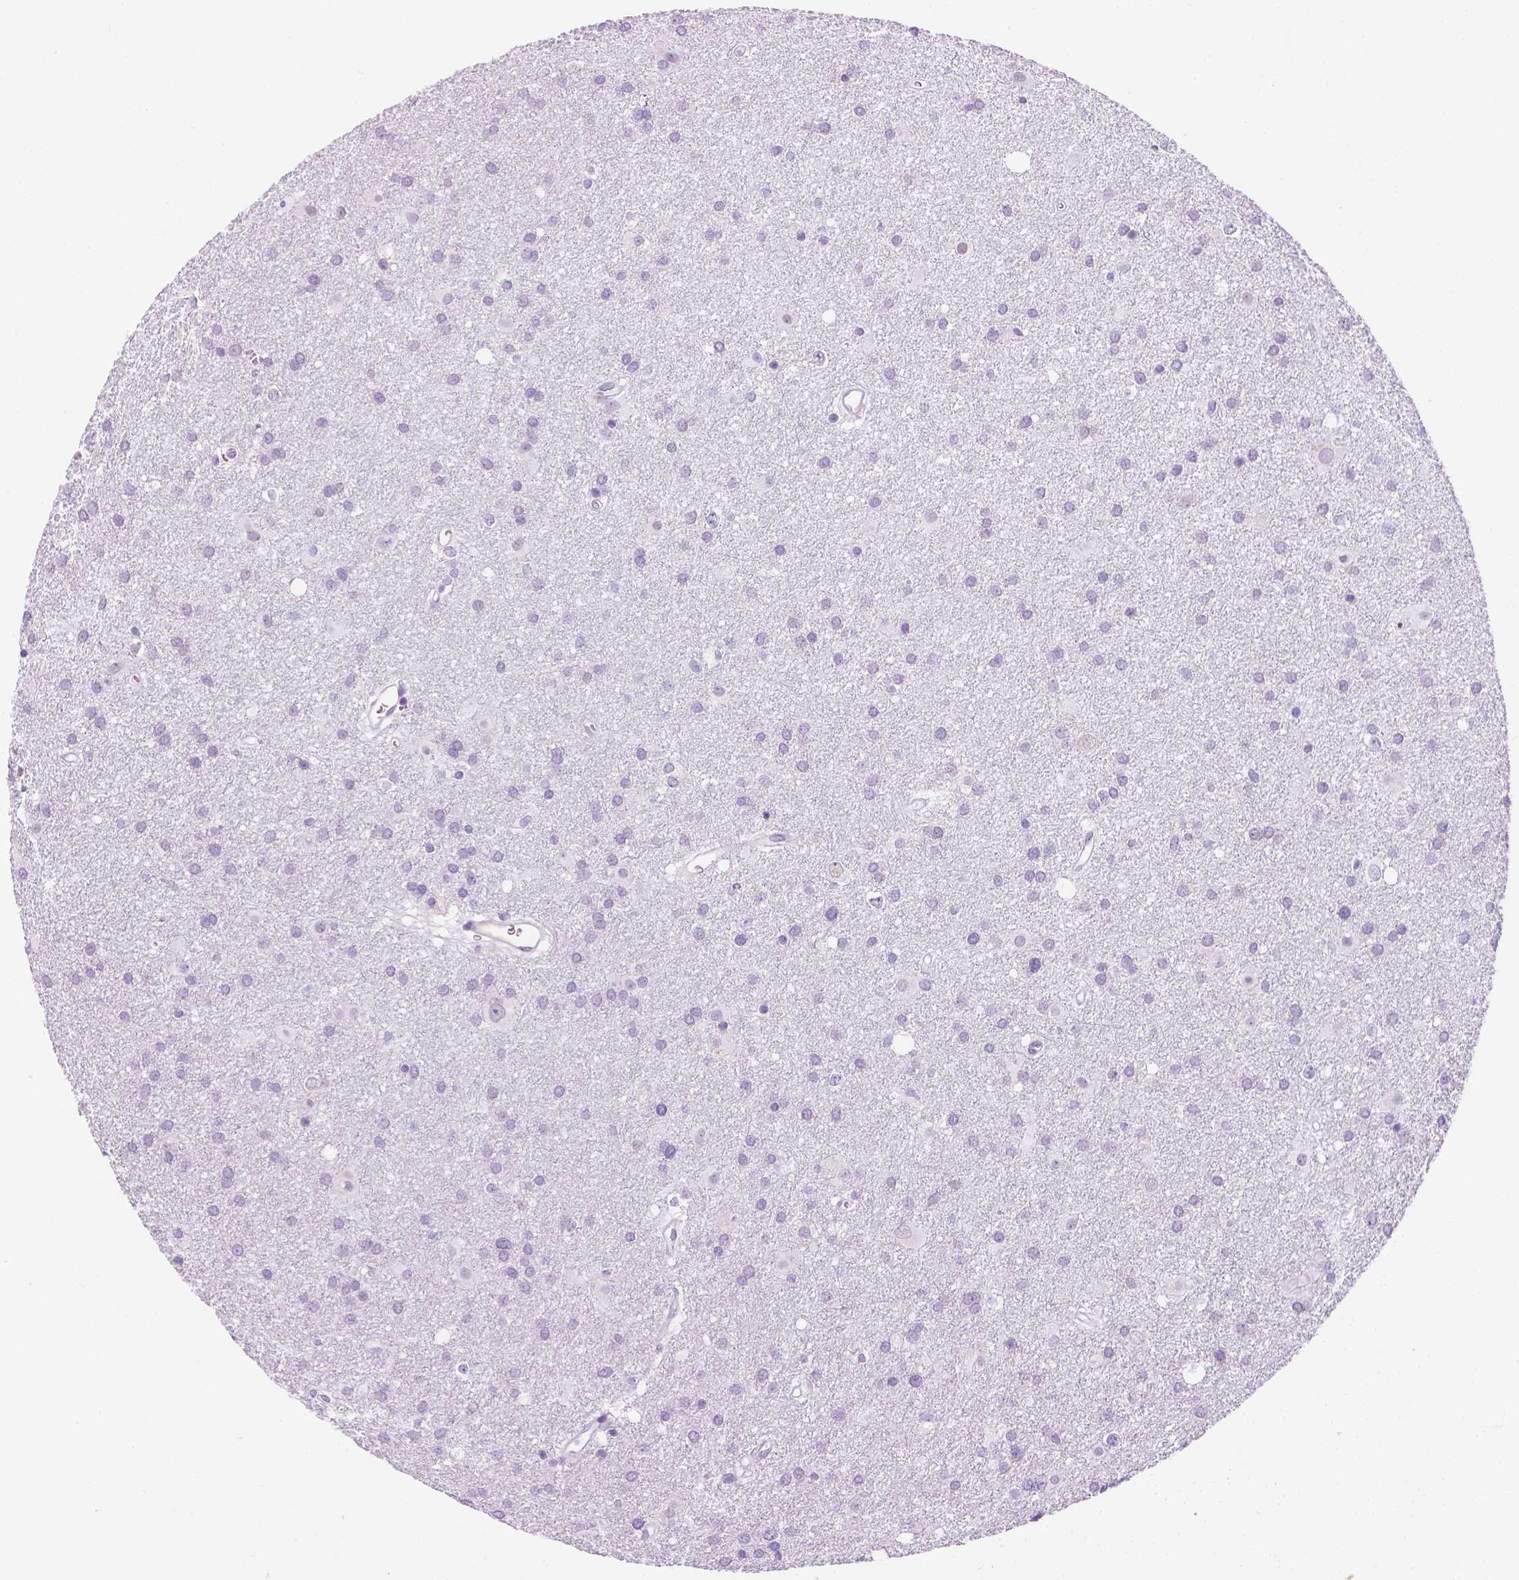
{"staining": {"intensity": "negative", "quantity": "none", "location": "none"}, "tissue": "glioma", "cell_type": "Tumor cells", "image_type": "cancer", "snomed": [{"axis": "morphology", "description": "Glioma, malignant, Low grade"}, {"axis": "topography", "description": "Brain"}], "caption": "Human glioma stained for a protein using immunohistochemistry shows no positivity in tumor cells.", "gene": "PPL", "patient": {"sex": "male", "age": 58}}